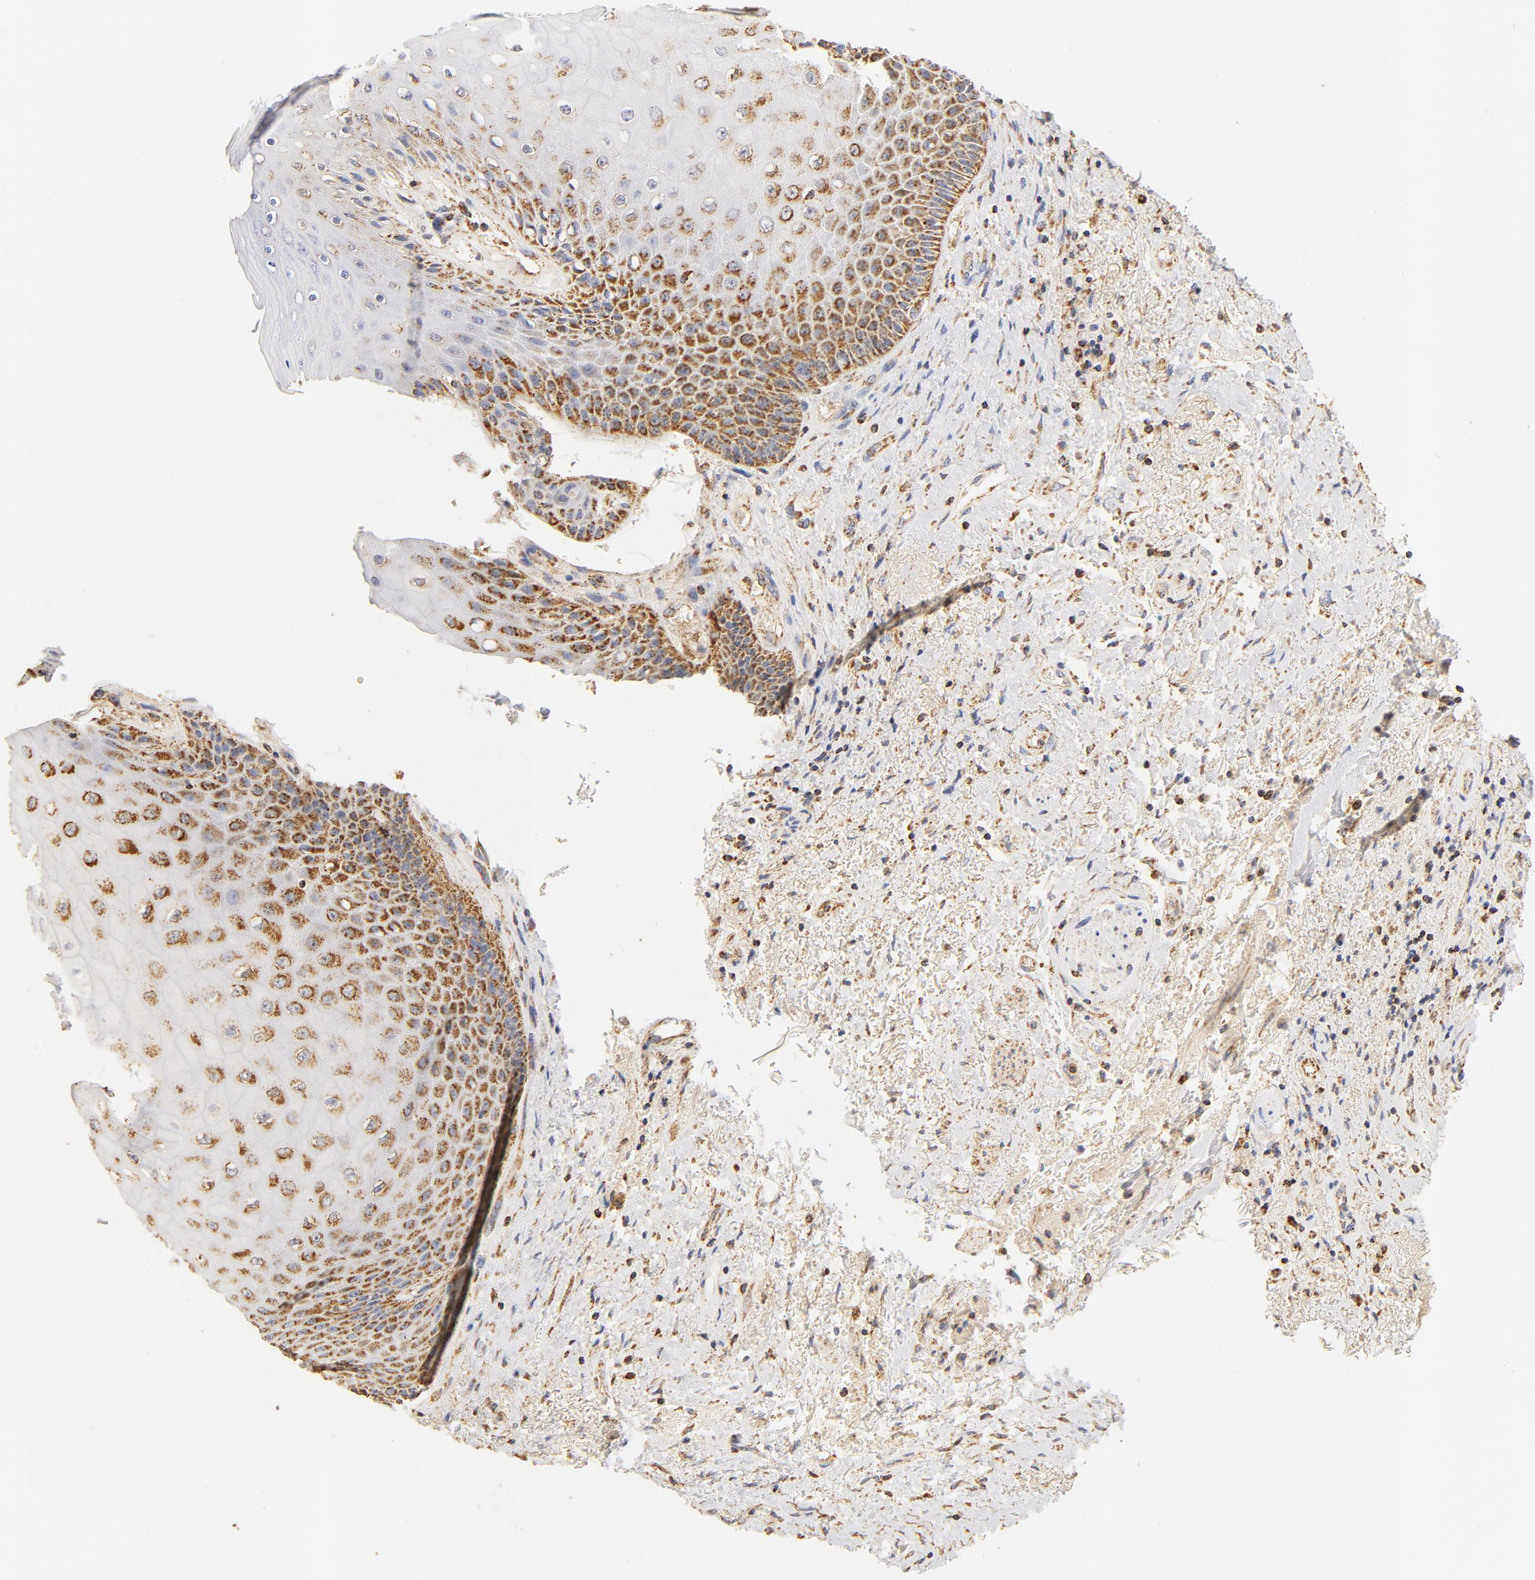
{"staining": {"intensity": "moderate", "quantity": ">75%", "location": "cytoplasmic/membranous"}, "tissue": "skin", "cell_type": "Epidermal cells", "image_type": "normal", "snomed": [{"axis": "morphology", "description": "Normal tissue, NOS"}, {"axis": "topography", "description": "Anal"}], "caption": "The photomicrograph reveals immunohistochemical staining of benign skin. There is moderate cytoplasmic/membranous staining is present in approximately >75% of epidermal cells.", "gene": "COX4I1", "patient": {"sex": "female", "age": 46}}